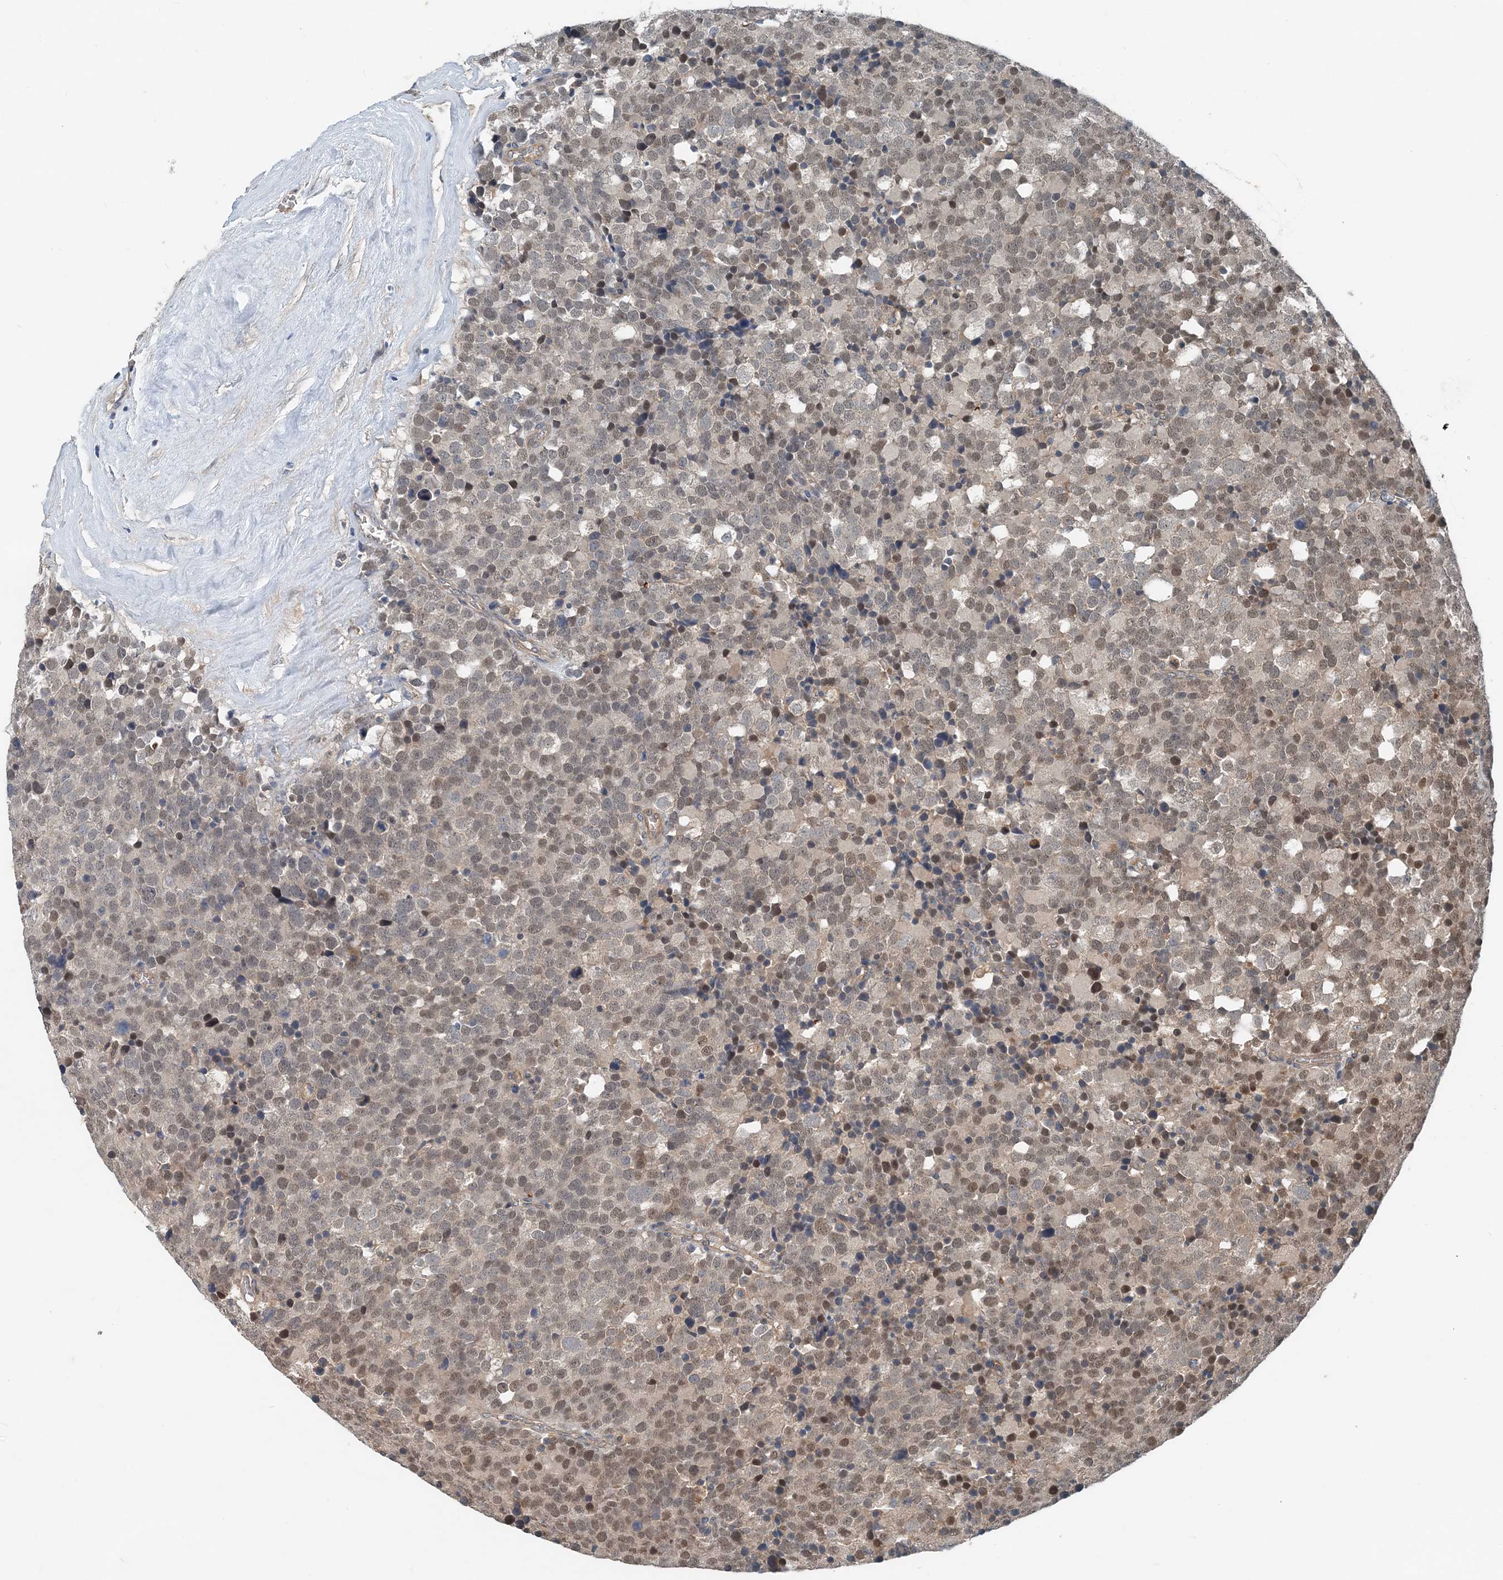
{"staining": {"intensity": "moderate", "quantity": "25%-75%", "location": "nuclear"}, "tissue": "testis cancer", "cell_type": "Tumor cells", "image_type": "cancer", "snomed": [{"axis": "morphology", "description": "Seminoma, NOS"}, {"axis": "topography", "description": "Testis"}], "caption": "Testis cancer tissue displays moderate nuclear staining in approximately 25%-75% of tumor cells (brown staining indicates protein expression, while blue staining denotes nuclei).", "gene": "SMPD3", "patient": {"sex": "male", "age": 71}}